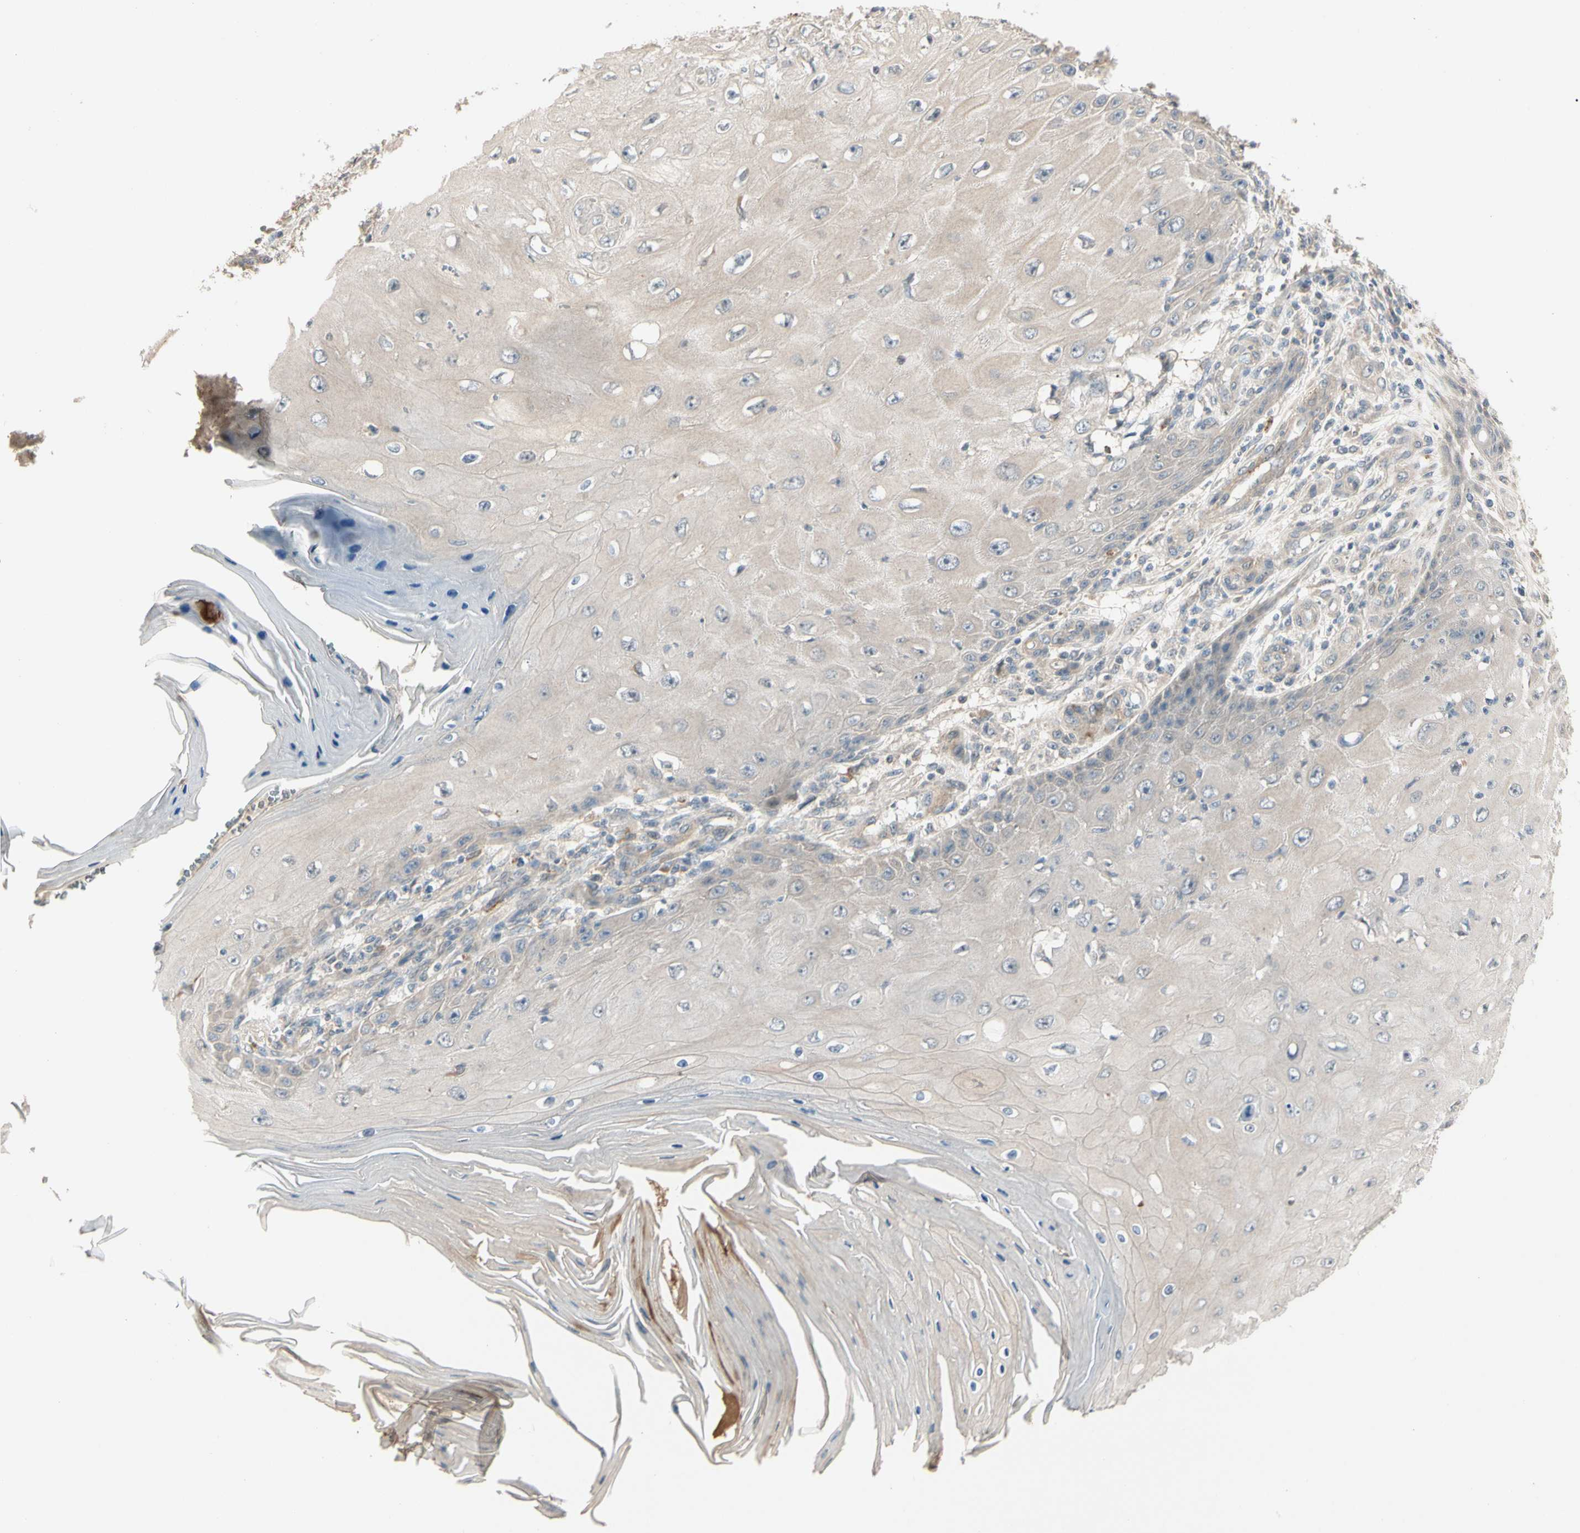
{"staining": {"intensity": "weak", "quantity": "<25%", "location": "cytoplasmic/membranous"}, "tissue": "skin cancer", "cell_type": "Tumor cells", "image_type": "cancer", "snomed": [{"axis": "morphology", "description": "Squamous cell carcinoma, NOS"}, {"axis": "topography", "description": "Skin"}], "caption": "Tumor cells show no significant positivity in squamous cell carcinoma (skin).", "gene": "ATG4C", "patient": {"sex": "female", "age": 73}}